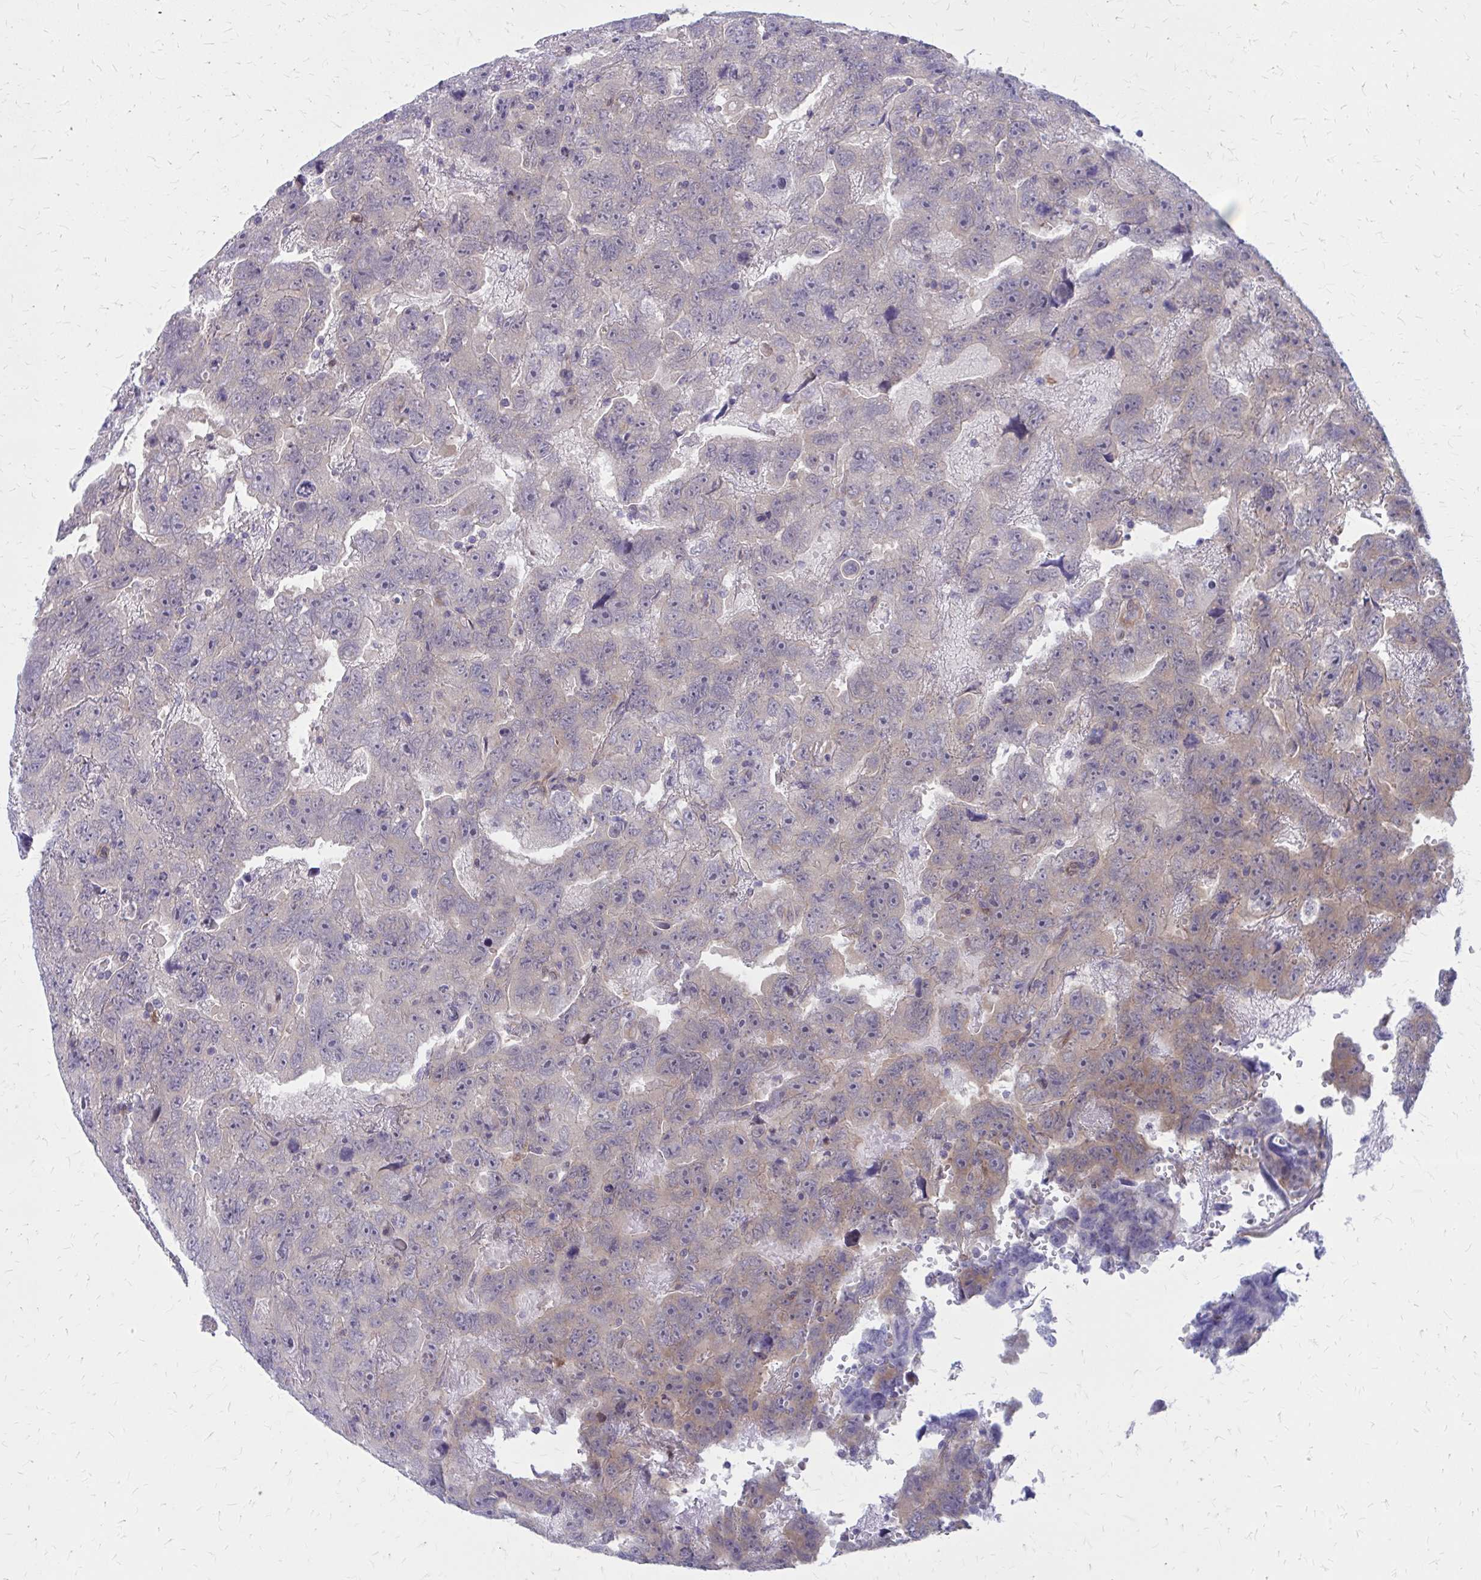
{"staining": {"intensity": "weak", "quantity": "25%-75%", "location": "cytoplasmic/membranous"}, "tissue": "testis cancer", "cell_type": "Tumor cells", "image_type": "cancer", "snomed": [{"axis": "morphology", "description": "Carcinoma, Embryonal, NOS"}, {"axis": "topography", "description": "Testis"}], "caption": "High-magnification brightfield microscopy of embryonal carcinoma (testis) stained with DAB (3,3'-diaminobenzidine) (brown) and counterstained with hematoxylin (blue). tumor cells exhibit weak cytoplasmic/membranous expression is present in about25%-75% of cells.", "gene": "CLIC2", "patient": {"sex": "male", "age": 45}}